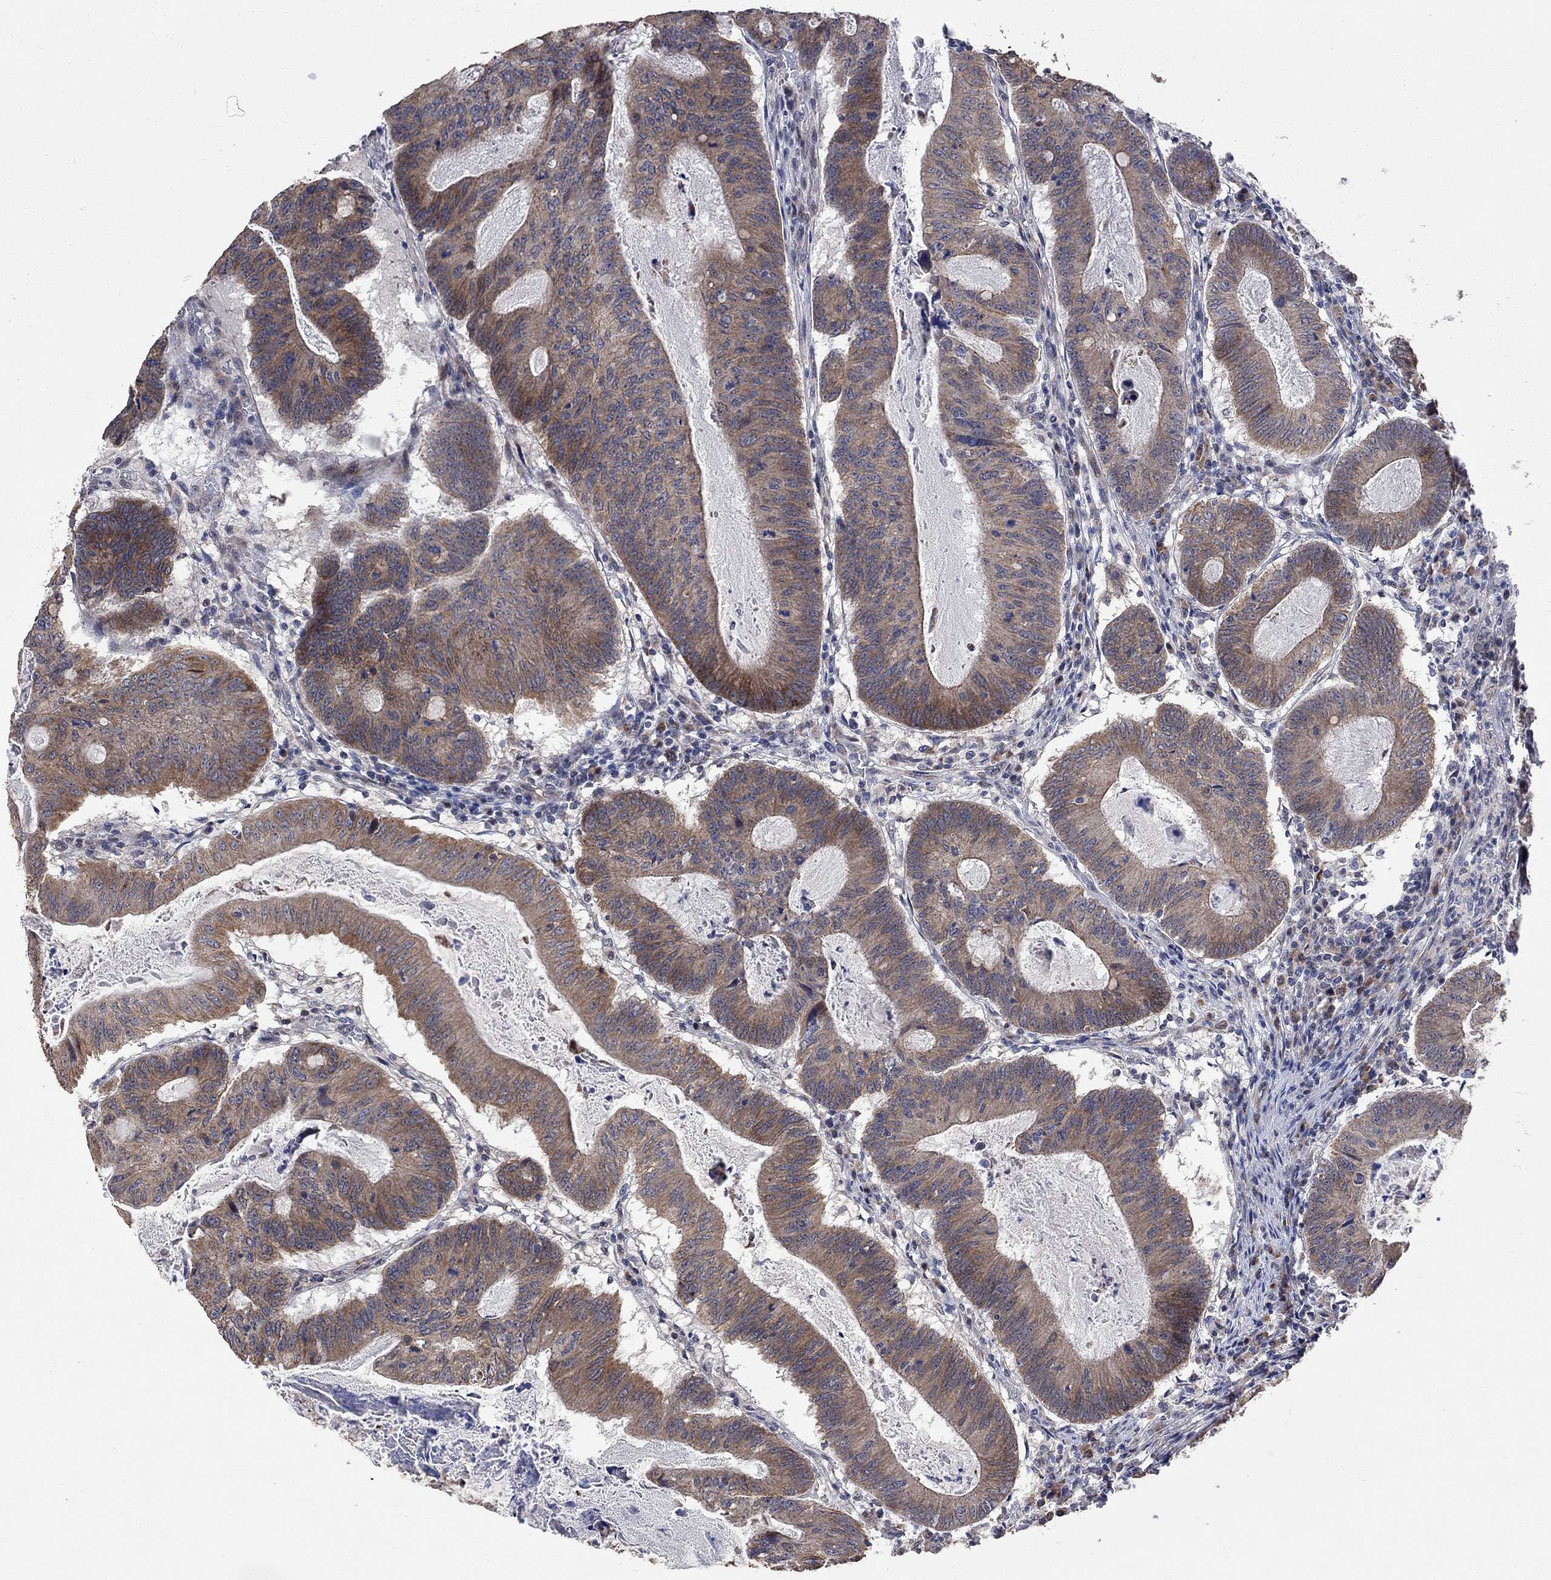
{"staining": {"intensity": "moderate", "quantity": "25%-75%", "location": "cytoplasmic/membranous"}, "tissue": "colorectal cancer", "cell_type": "Tumor cells", "image_type": "cancer", "snomed": [{"axis": "morphology", "description": "Adenocarcinoma, NOS"}, {"axis": "topography", "description": "Colon"}], "caption": "An image of colorectal cancer stained for a protein displays moderate cytoplasmic/membranous brown staining in tumor cells.", "gene": "ANKRA2", "patient": {"sex": "female", "age": 70}}